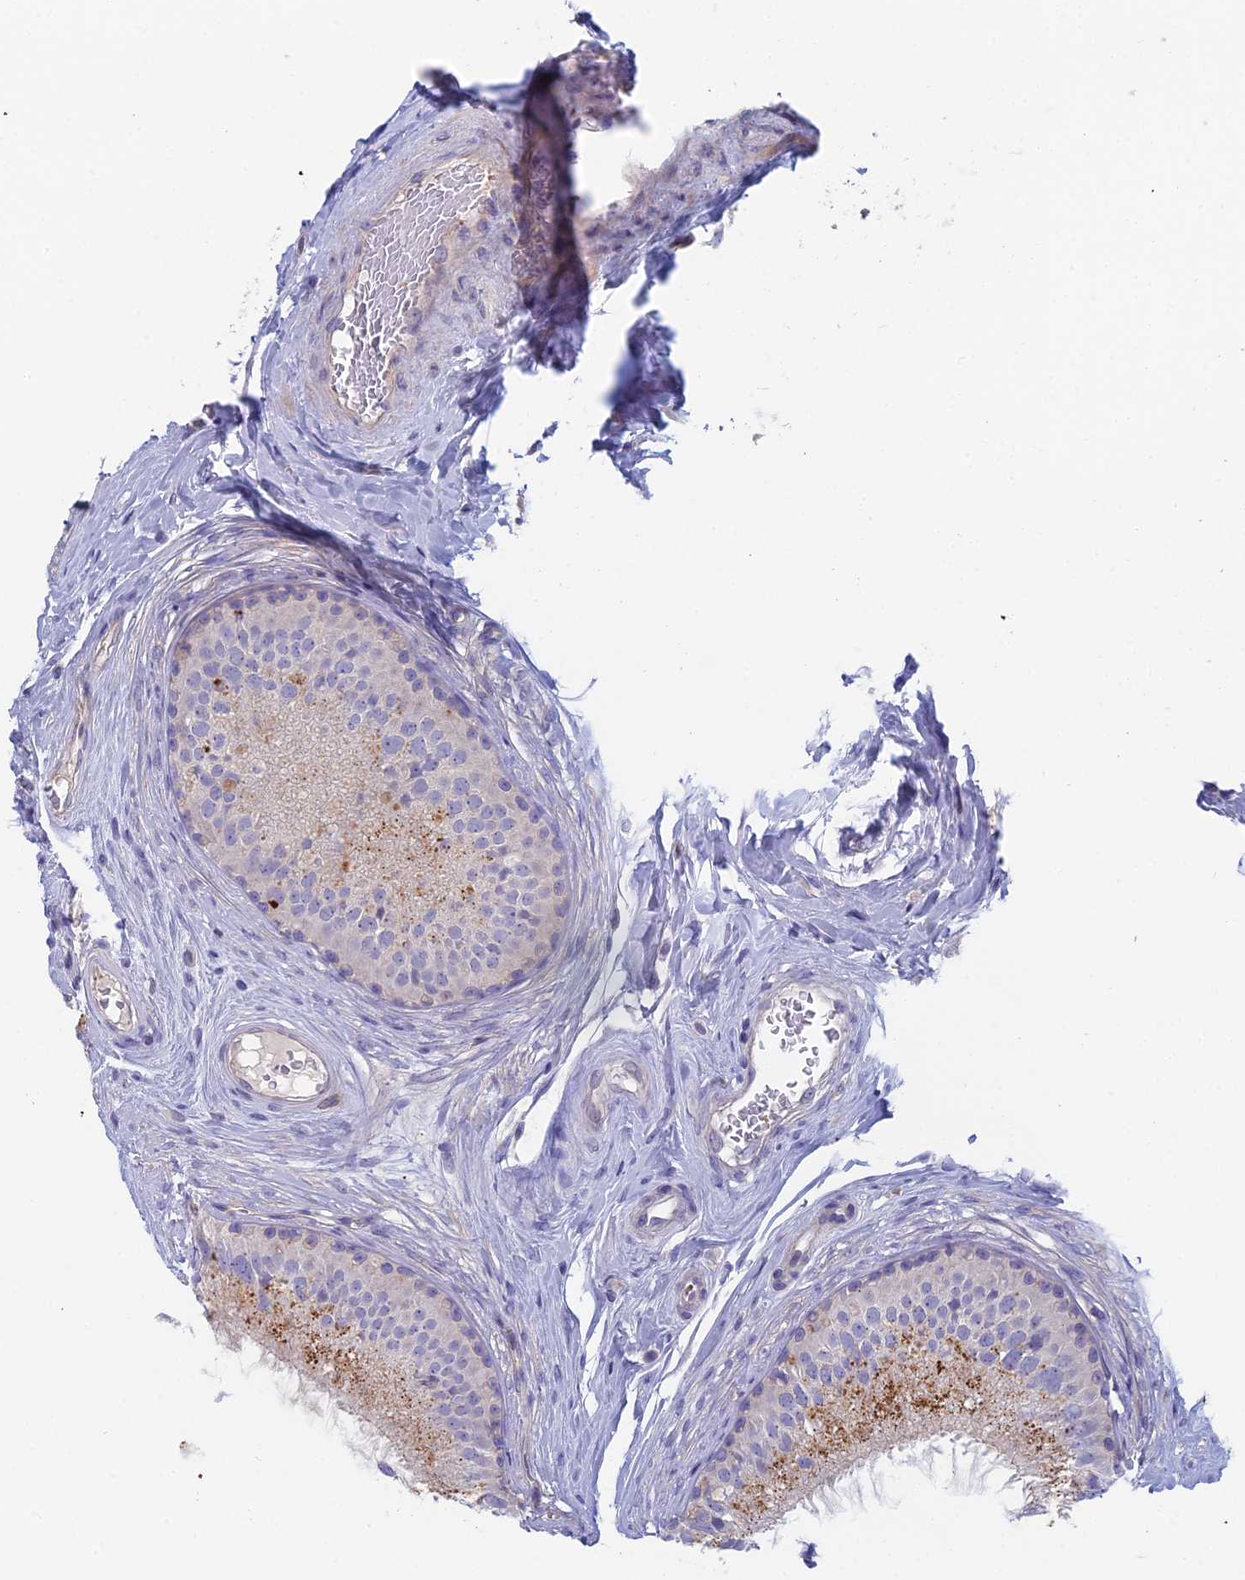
{"staining": {"intensity": "moderate", "quantity": "25%-75%", "location": "cytoplasmic/membranous"}, "tissue": "epididymis", "cell_type": "Glandular cells", "image_type": "normal", "snomed": [{"axis": "morphology", "description": "Normal tissue, NOS"}, {"axis": "topography", "description": "Epididymis"}], "caption": "Benign epididymis was stained to show a protein in brown. There is medium levels of moderate cytoplasmic/membranous positivity in approximately 25%-75% of glandular cells. The staining was performed using DAB (3,3'-diaminobenzidine), with brown indicating positive protein expression. Nuclei are stained blue with hematoxylin.", "gene": "STRN4", "patient": {"sex": "male", "age": 33}}